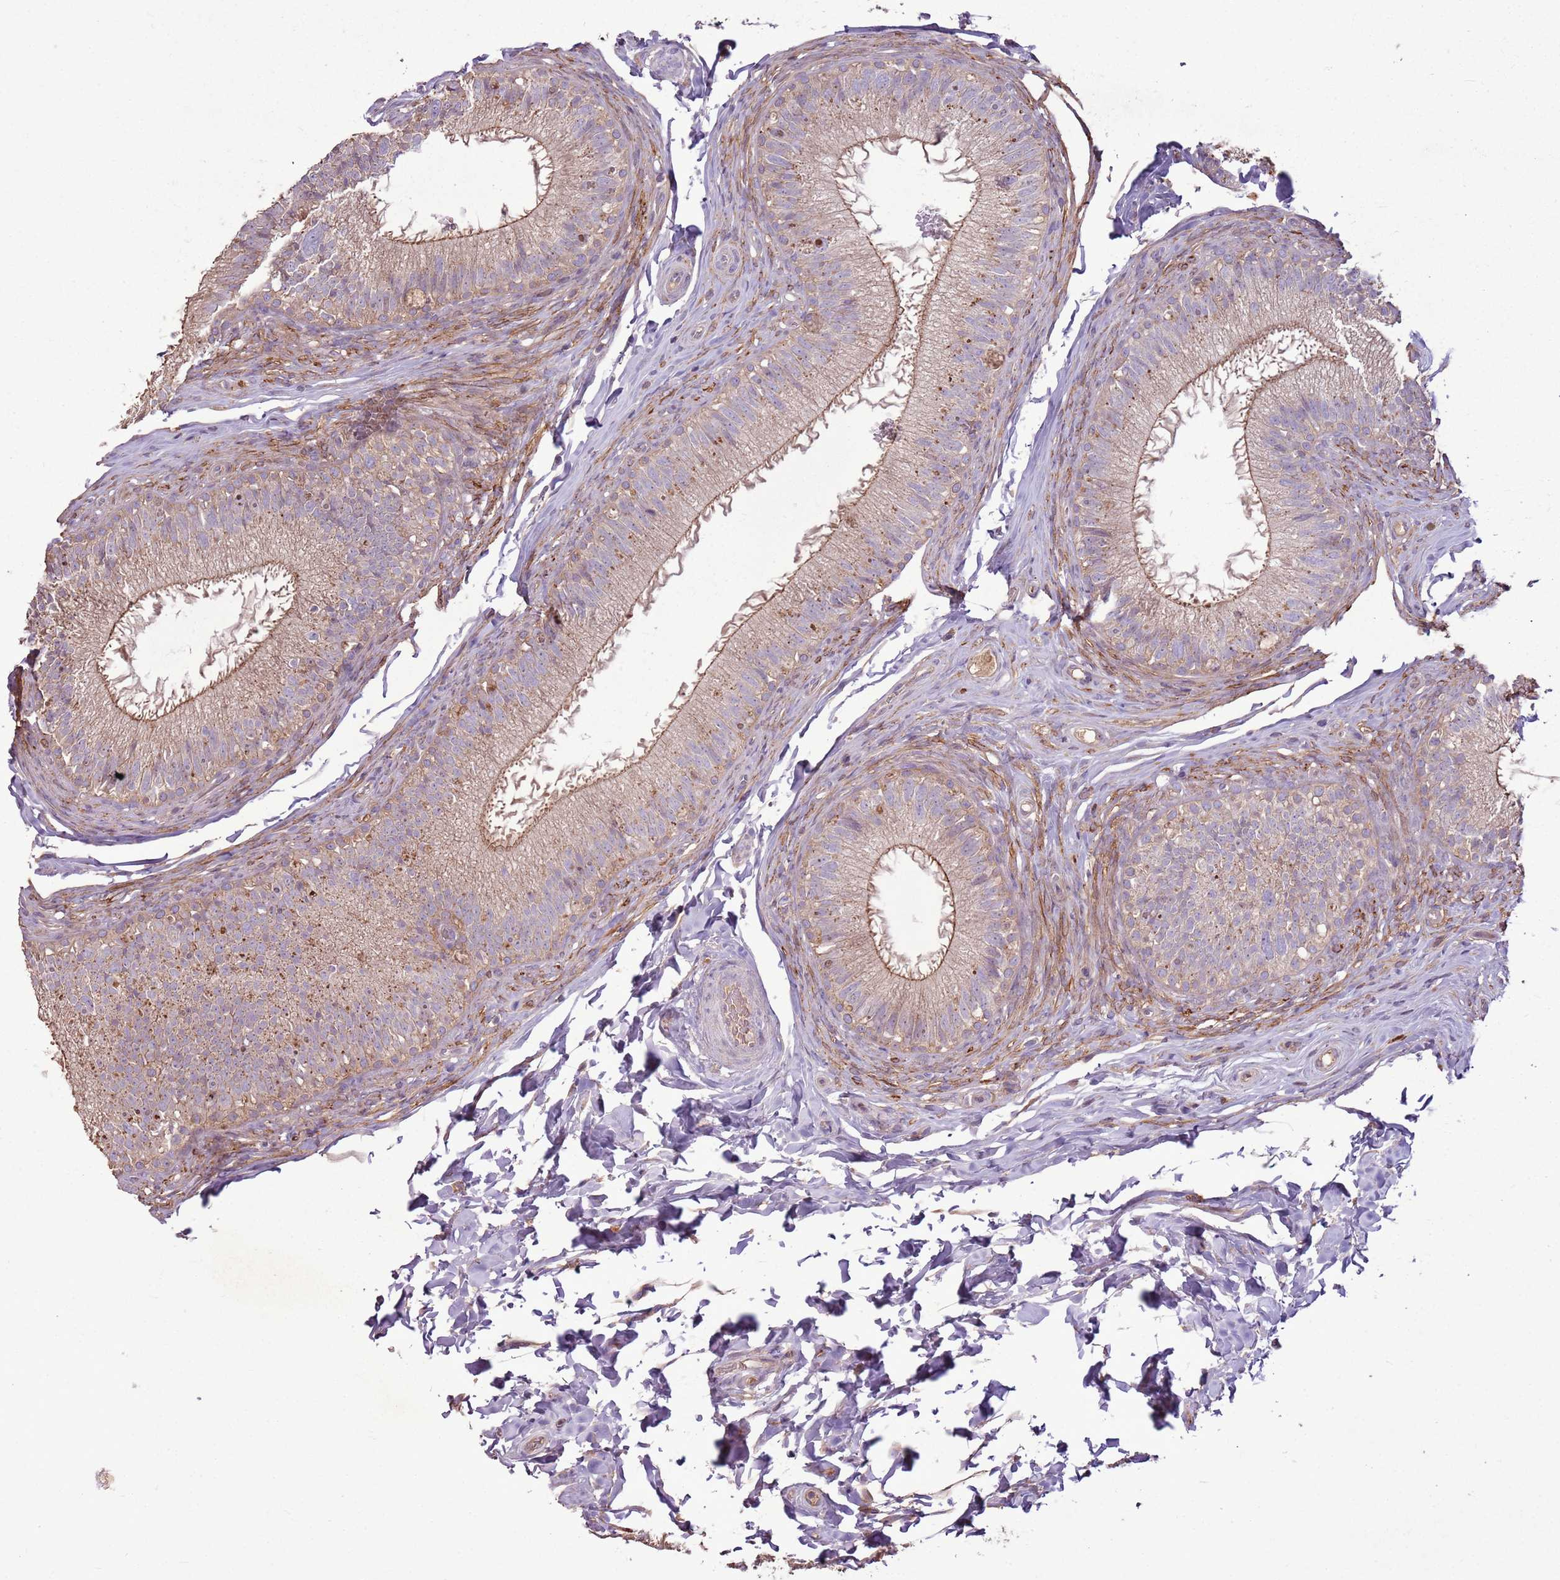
{"staining": {"intensity": "moderate", "quantity": "25%-75%", "location": "cytoplasmic/membranous"}, "tissue": "epididymis", "cell_type": "Glandular cells", "image_type": "normal", "snomed": [{"axis": "morphology", "description": "Normal tissue, NOS"}, {"axis": "topography", "description": "Epididymis"}], "caption": "DAB (3,3'-diaminobenzidine) immunohistochemical staining of normal human epididymis shows moderate cytoplasmic/membranous protein positivity in about 25%-75% of glandular cells.", "gene": "ANKRD24", "patient": {"sex": "male", "age": 49}}